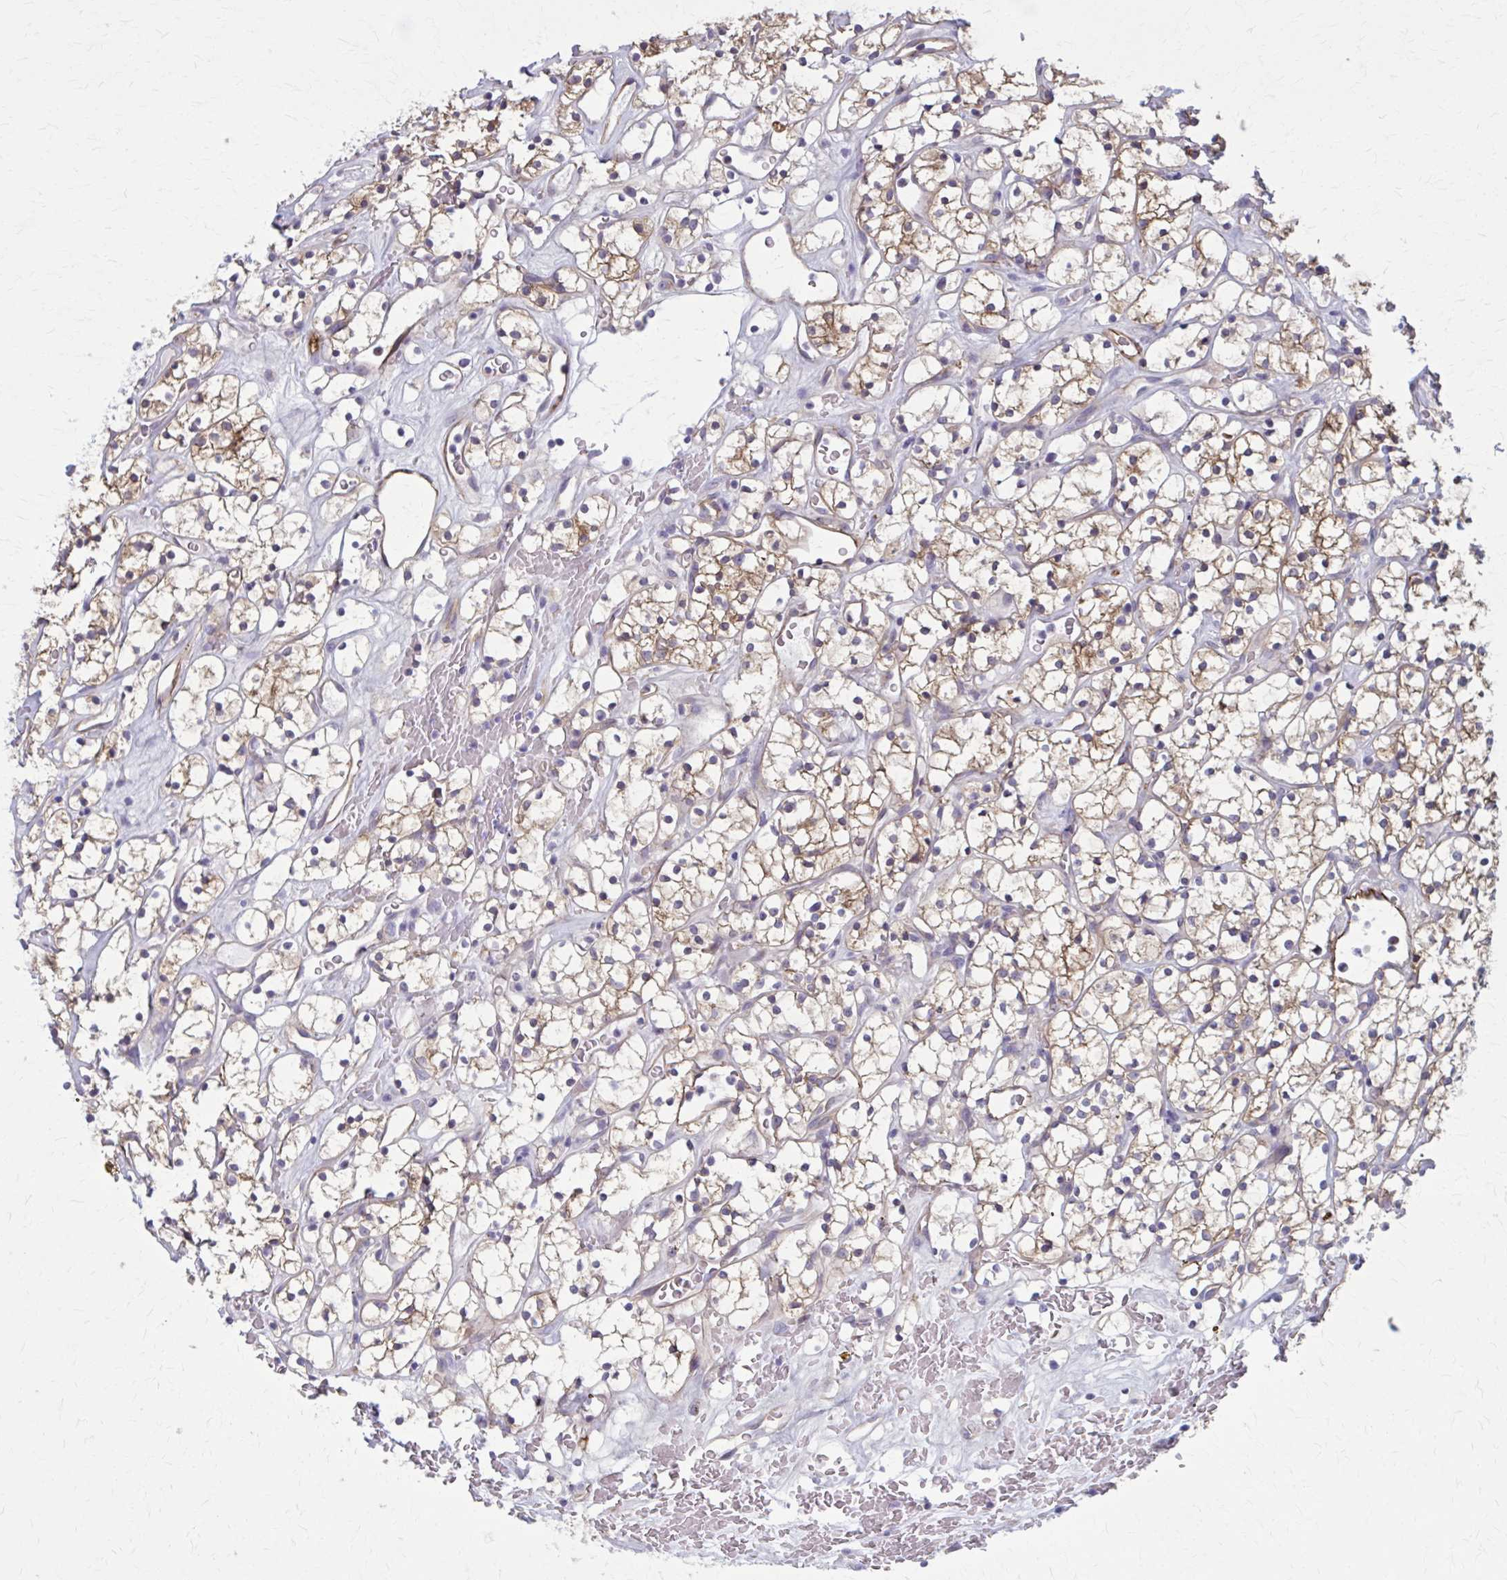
{"staining": {"intensity": "moderate", "quantity": "25%-75%", "location": "cytoplasmic/membranous"}, "tissue": "renal cancer", "cell_type": "Tumor cells", "image_type": "cancer", "snomed": [{"axis": "morphology", "description": "Adenocarcinoma, NOS"}, {"axis": "topography", "description": "Kidney"}], "caption": "Tumor cells show moderate cytoplasmic/membranous expression in about 25%-75% of cells in renal adenocarcinoma.", "gene": "ZDHHC7", "patient": {"sex": "female", "age": 64}}